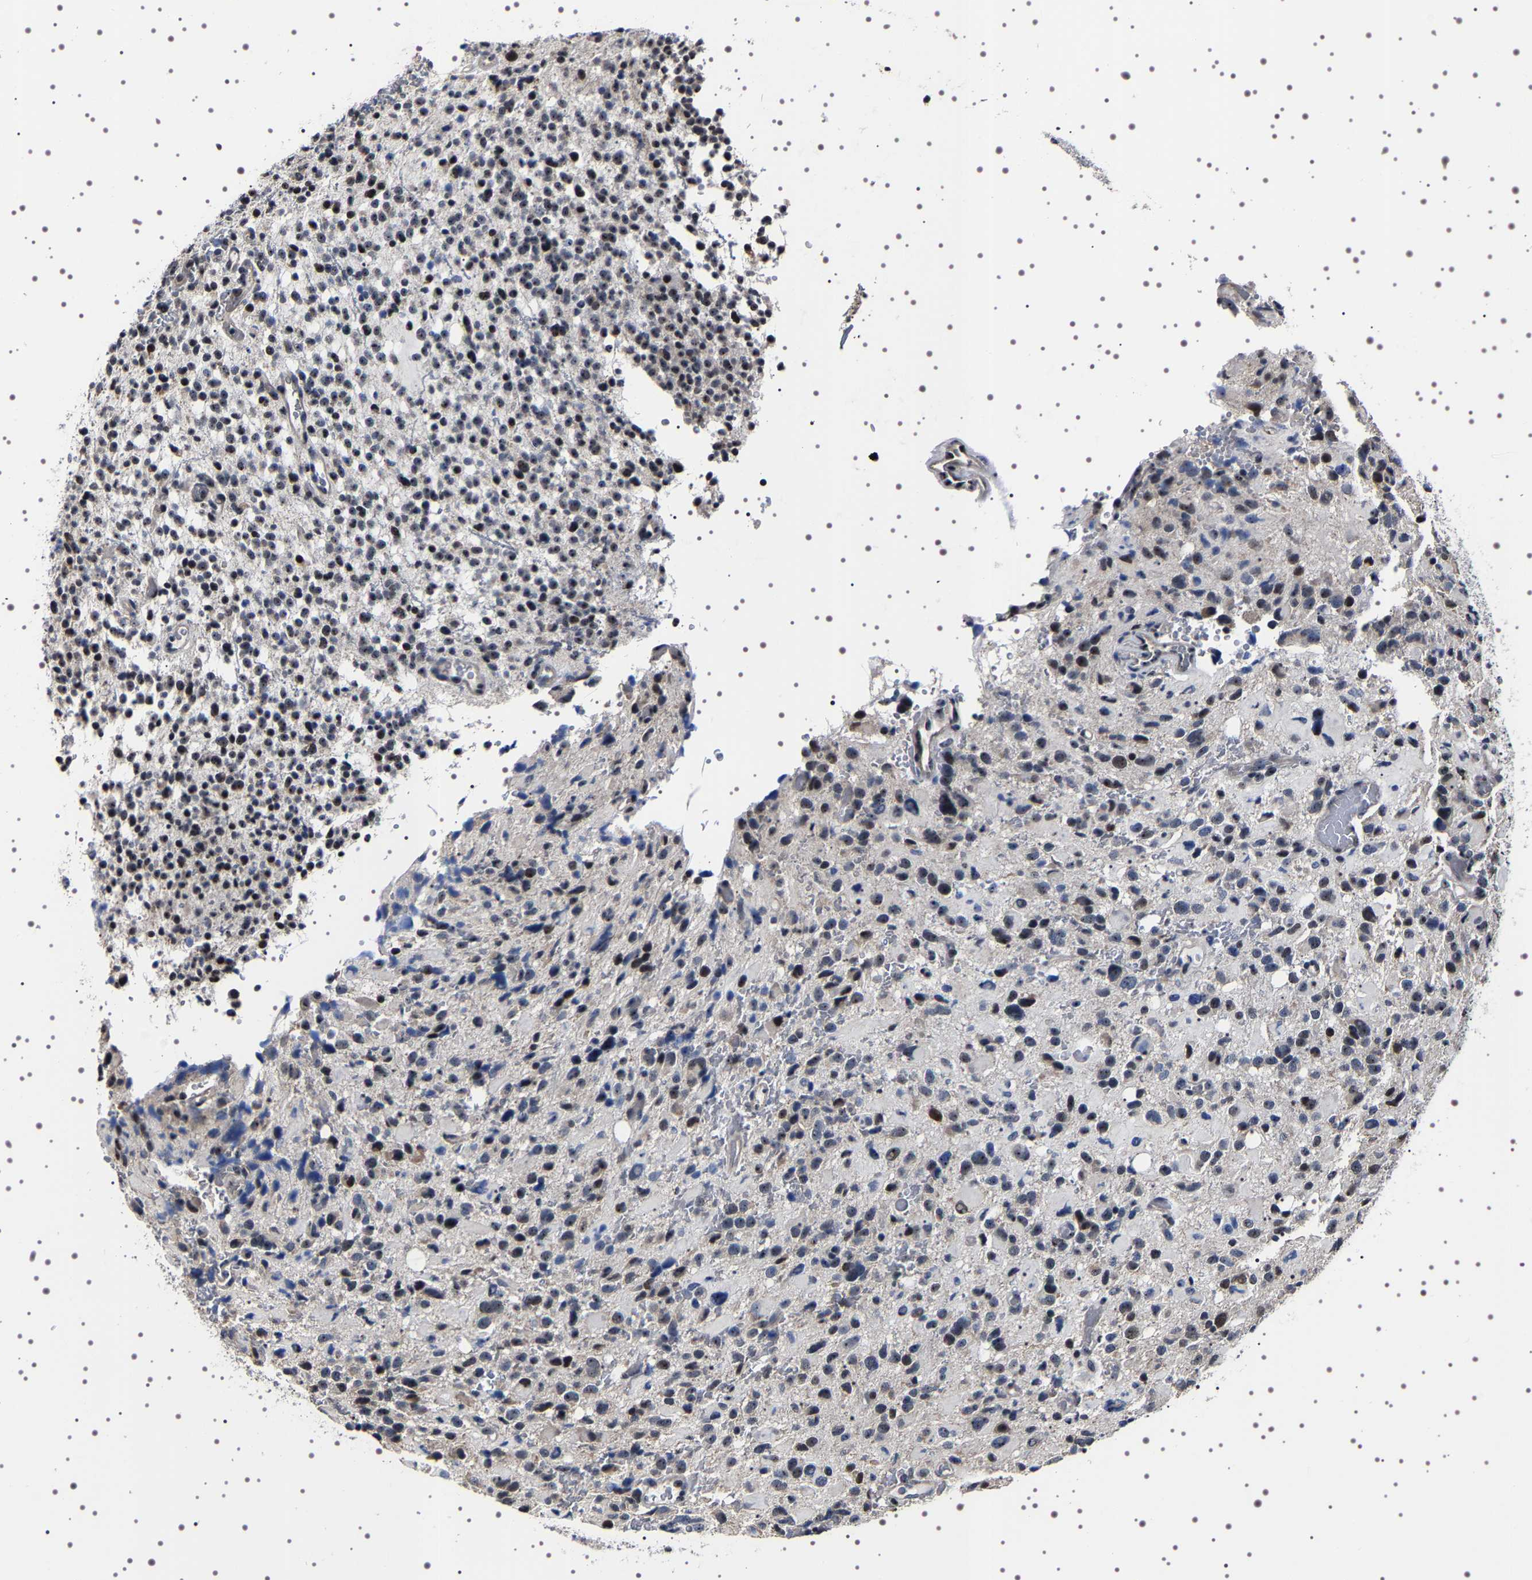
{"staining": {"intensity": "moderate", "quantity": "25%-75%", "location": "nuclear"}, "tissue": "glioma", "cell_type": "Tumor cells", "image_type": "cancer", "snomed": [{"axis": "morphology", "description": "Glioma, malignant, High grade"}, {"axis": "topography", "description": "Brain"}], "caption": "Immunohistochemistry (IHC) (DAB (3,3'-diaminobenzidine)) staining of malignant glioma (high-grade) reveals moderate nuclear protein positivity in approximately 25%-75% of tumor cells.", "gene": "GNL3", "patient": {"sex": "male", "age": 48}}